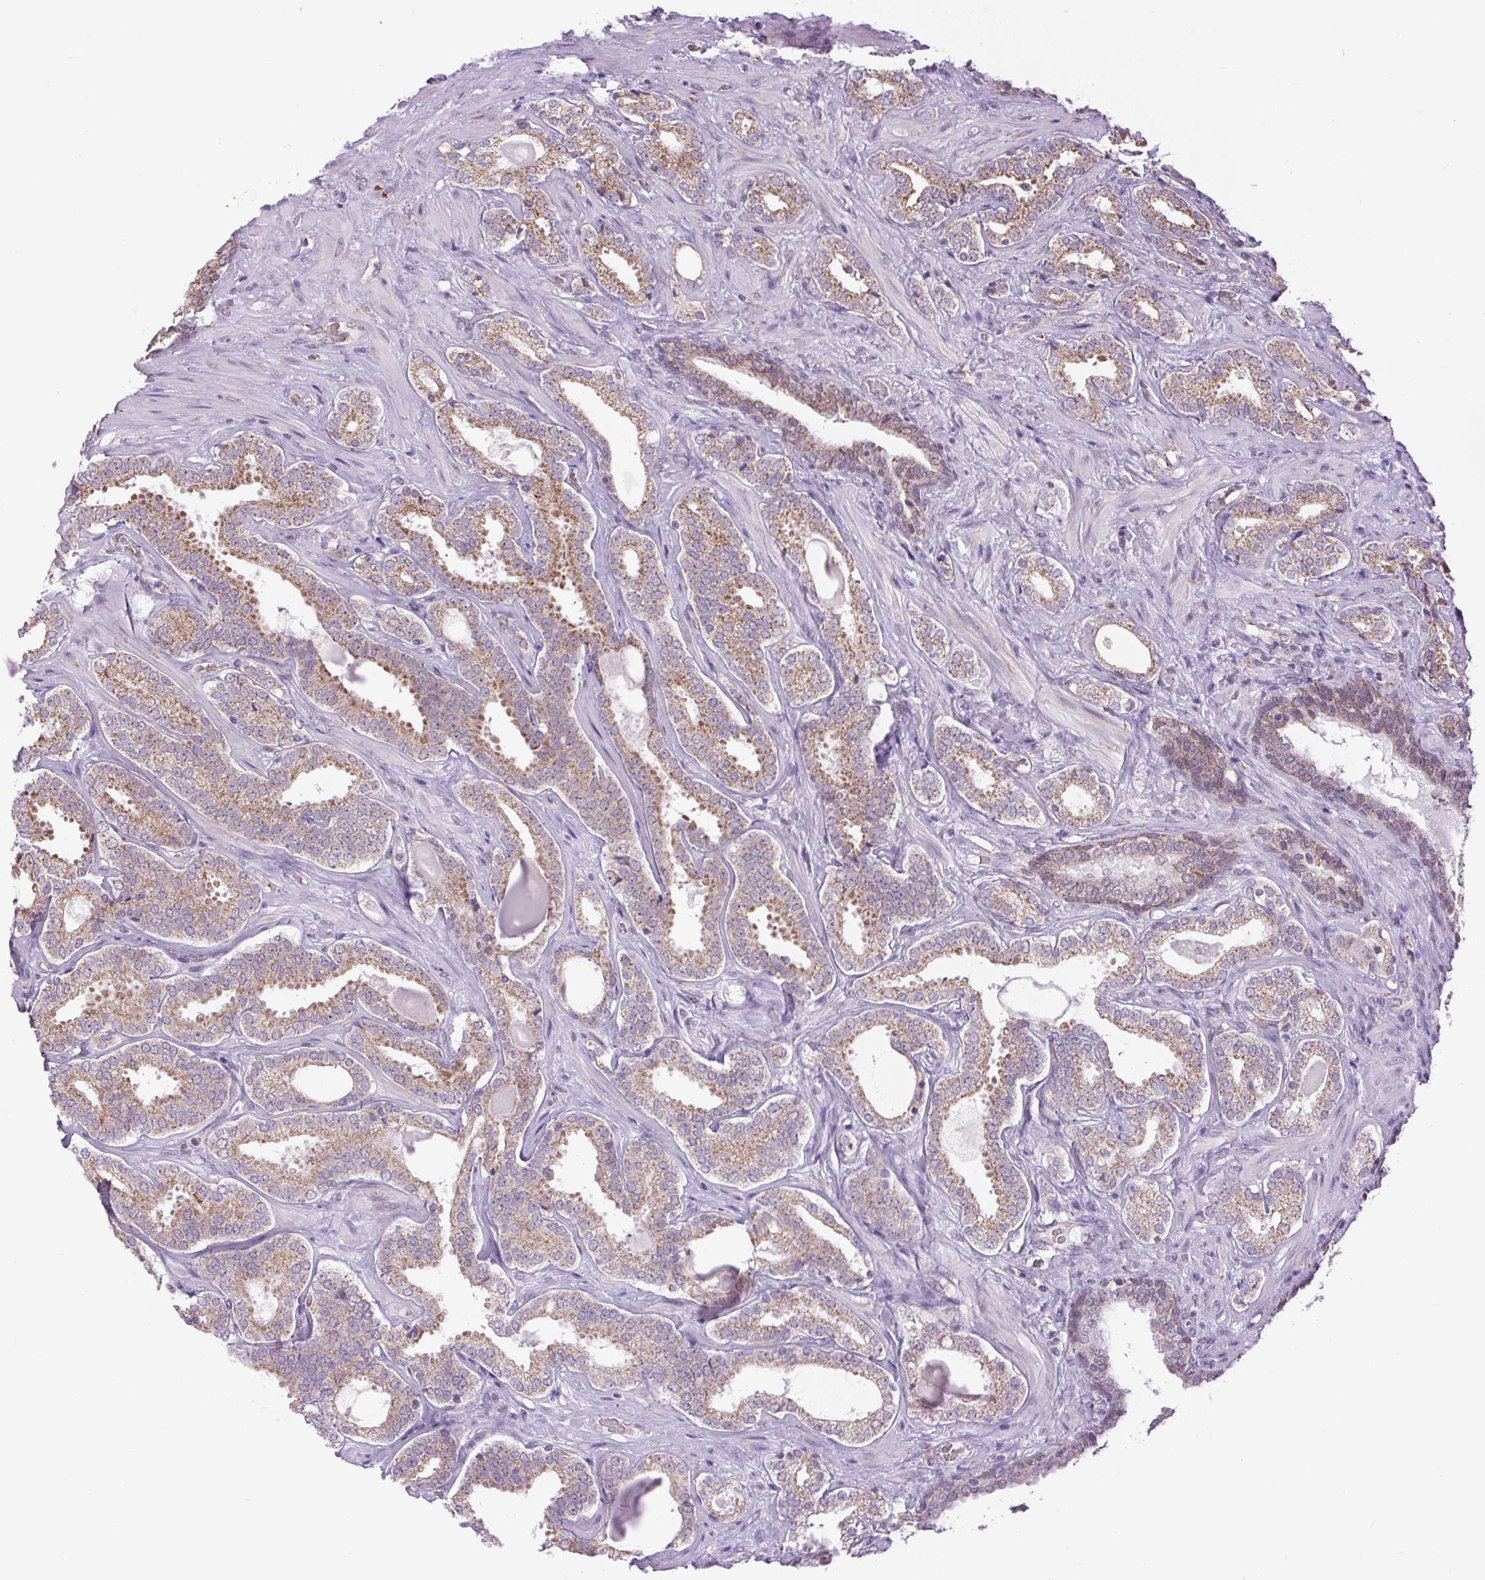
{"staining": {"intensity": "moderate", "quantity": ">75%", "location": "cytoplasmic/membranous"}, "tissue": "prostate cancer", "cell_type": "Tumor cells", "image_type": "cancer", "snomed": [{"axis": "morphology", "description": "Adenocarcinoma, High grade"}, {"axis": "topography", "description": "Prostate"}], "caption": "The immunohistochemical stain labels moderate cytoplasmic/membranous expression in tumor cells of prostate adenocarcinoma (high-grade) tissue. (DAB (3,3'-diaminobenzidine) = brown stain, brightfield microscopy at high magnification).", "gene": "SCO2", "patient": {"sex": "male", "age": 65}}